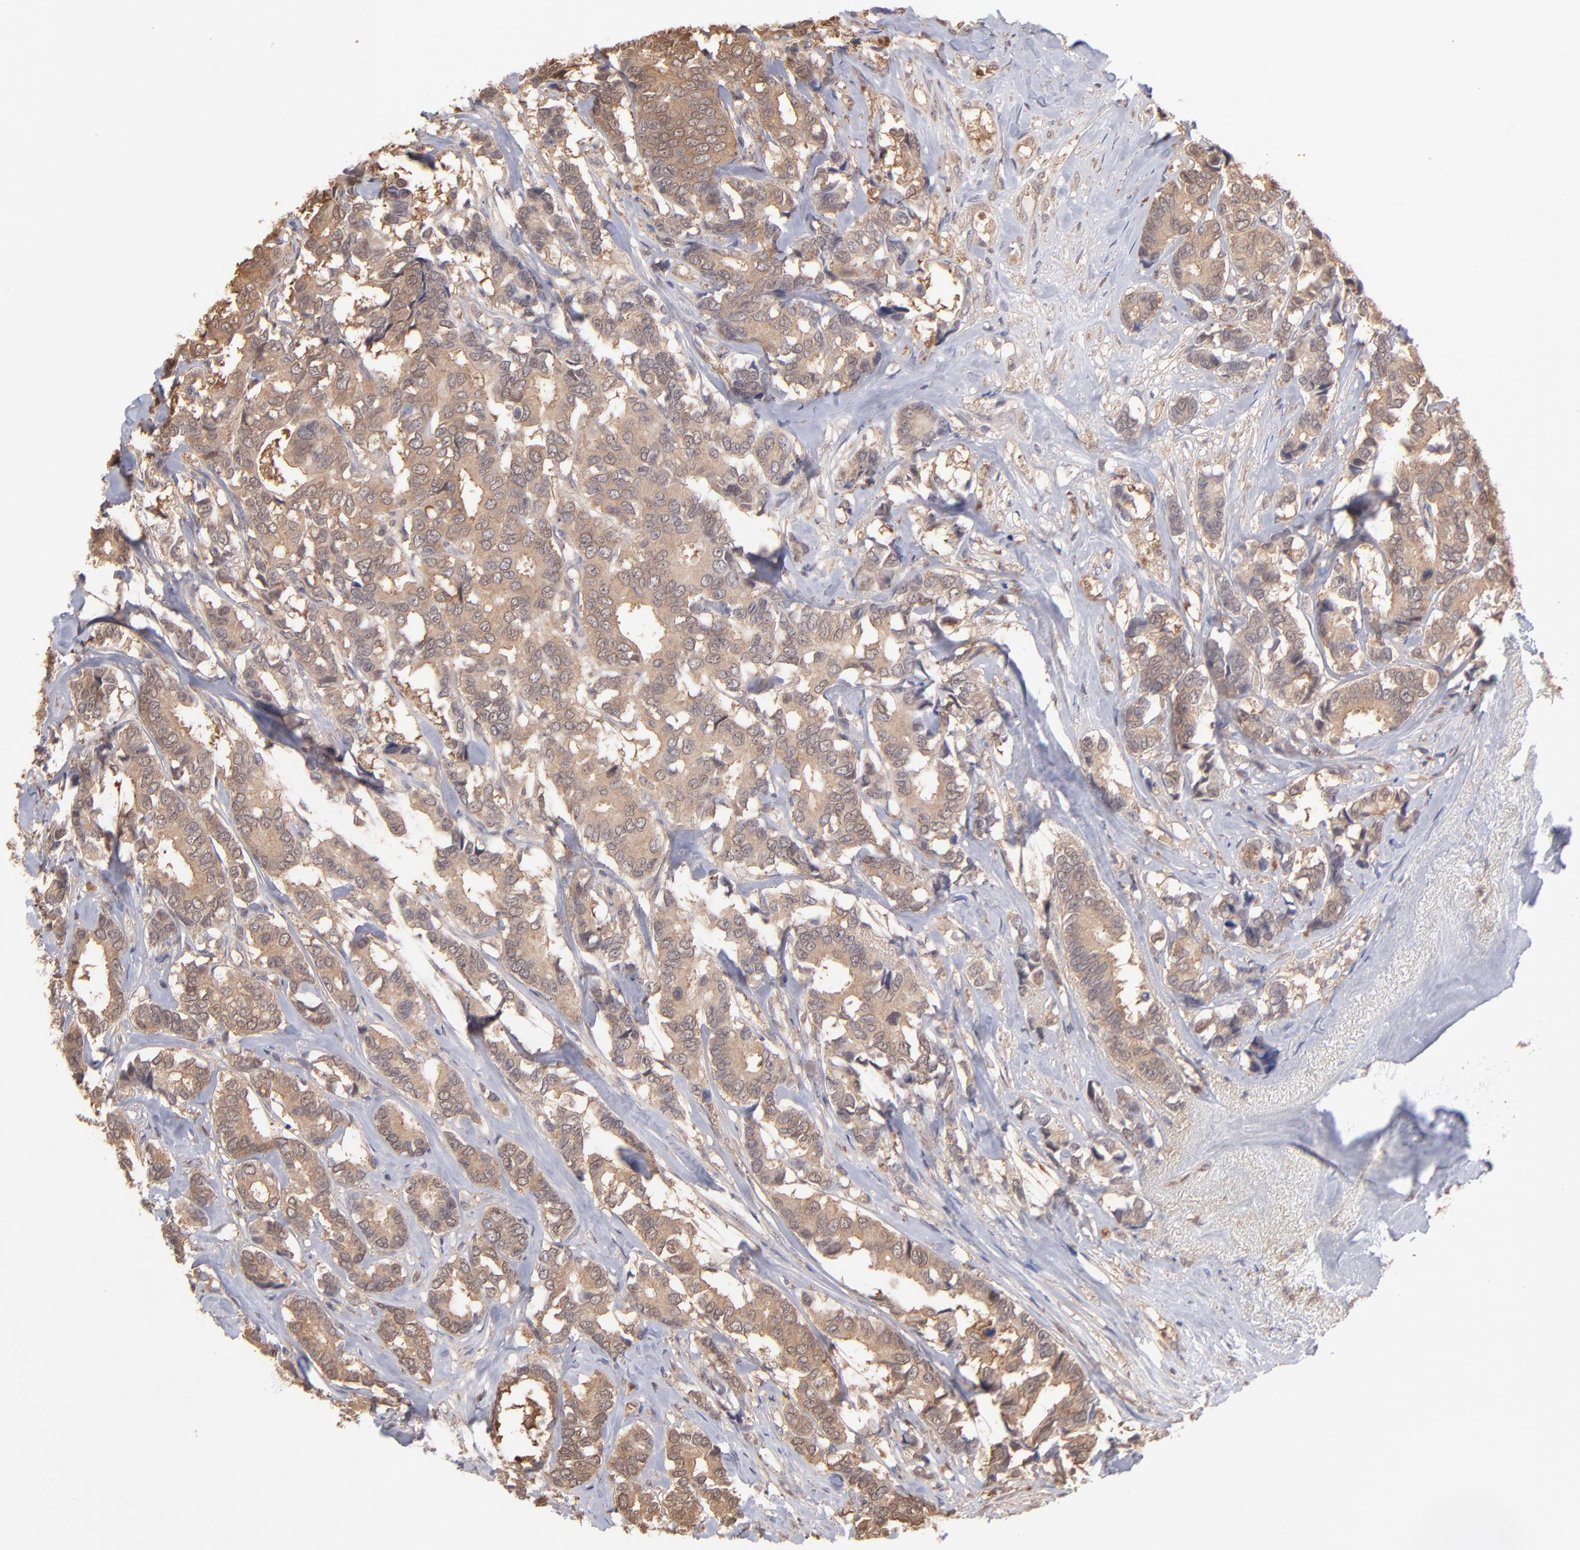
{"staining": {"intensity": "strong", "quantity": ">75%", "location": "cytoplasmic/membranous"}, "tissue": "breast cancer", "cell_type": "Tumor cells", "image_type": "cancer", "snomed": [{"axis": "morphology", "description": "Duct carcinoma"}, {"axis": "topography", "description": "Breast"}], "caption": "A brown stain highlights strong cytoplasmic/membranous positivity of a protein in human invasive ductal carcinoma (breast) tumor cells. Using DAB (brown) and hematoxylin (blue) stains, captured at high magnification using brightfield microscopy.", "gene": "MAP2K2", "patient": {"sex": "female", "age": 87}}